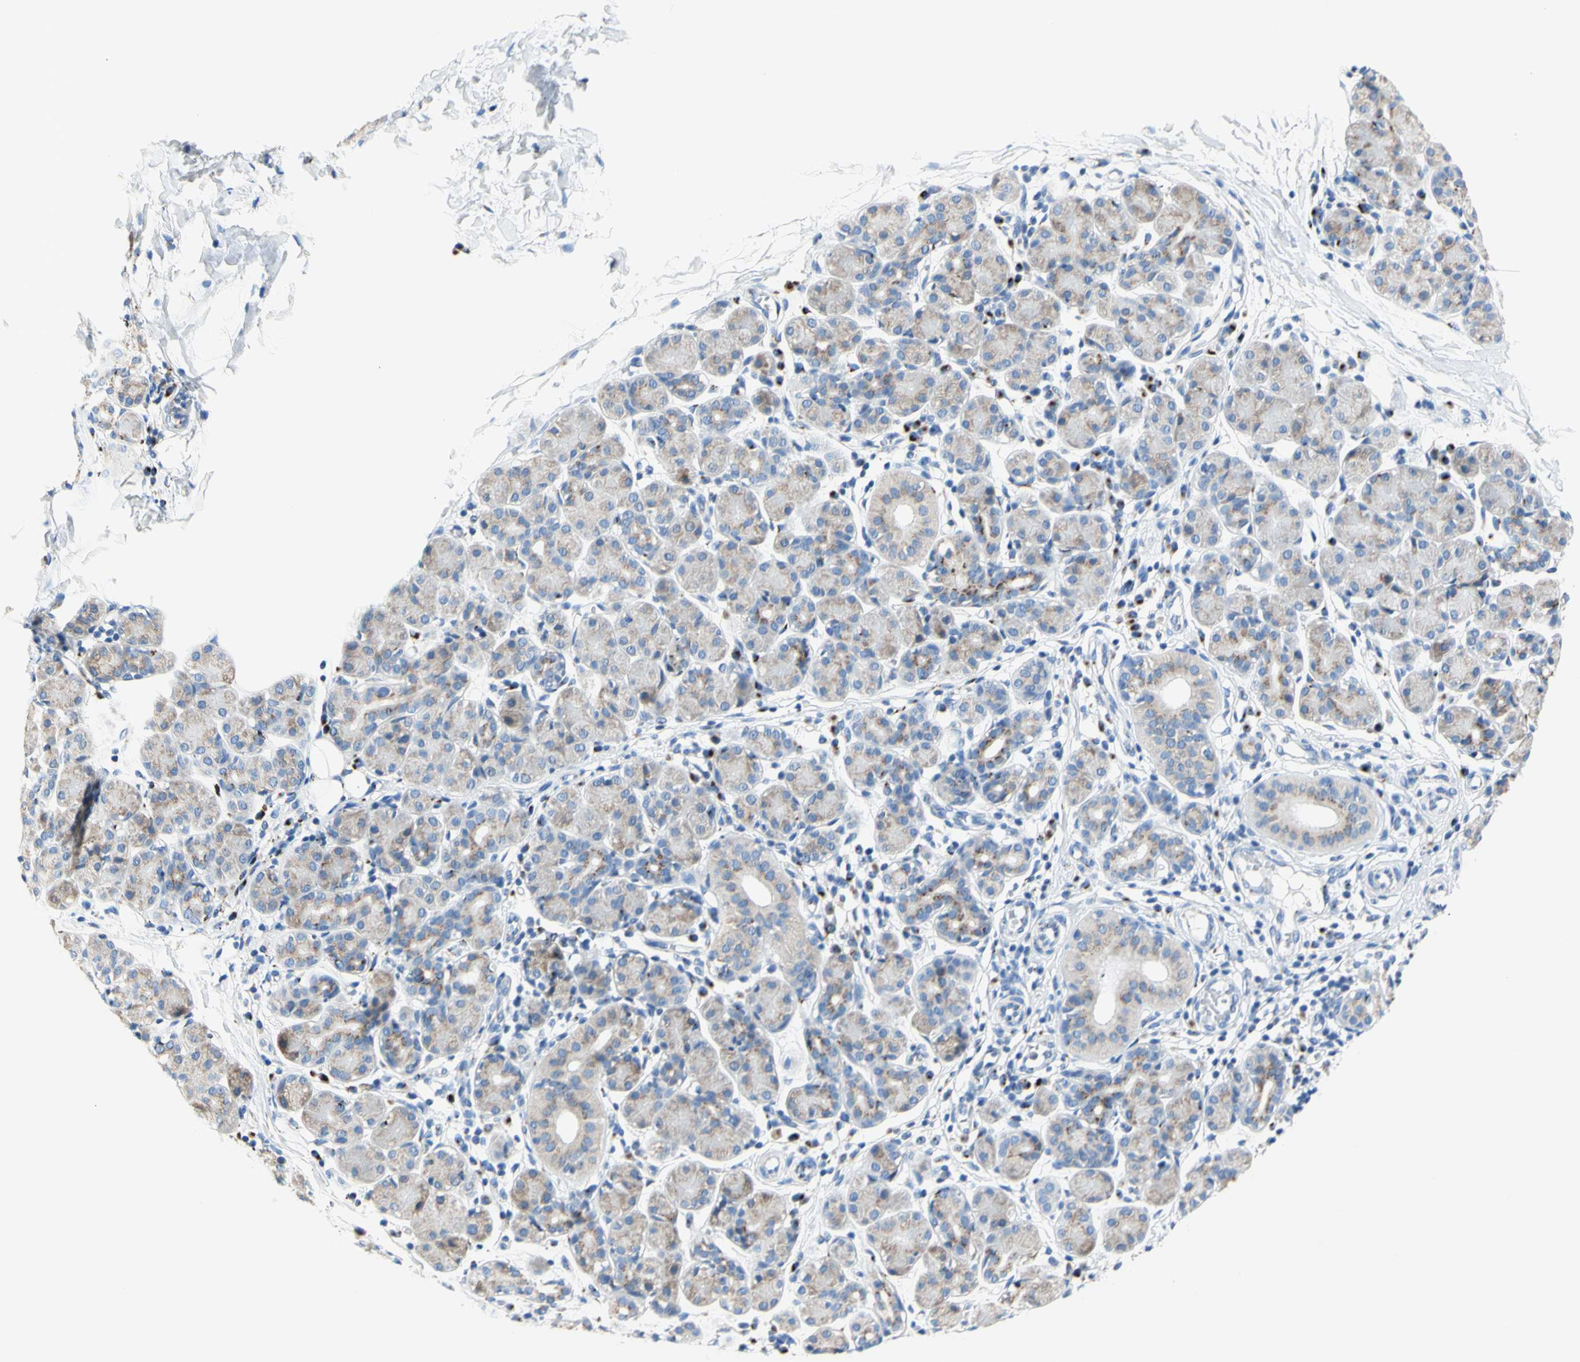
{"staining": {"intensity": "weak", "quantity": "<25%", "location": "cytoplasmic/membranous"}, "tissue": "salivary gland", "cell_type": "Glandular cells", "image_type": "normal", "snomed": [{"axis": "morphology", "description": "Normal tissue, NOS"}, {"axis": "morphology", "description": "Inflammation, NOS"}, {"axis": "topography", "description": "Lymph node"}, {"axis": "topography", "description": "Salivary gland"}], "caption": "This is an immunohistochemistry (IHC) photomicrograph of unremarkable salivary gland. There is no staining in glandular cells.", "gene": "GALNT2", "patient": {"sex": "male", "age": 3}}